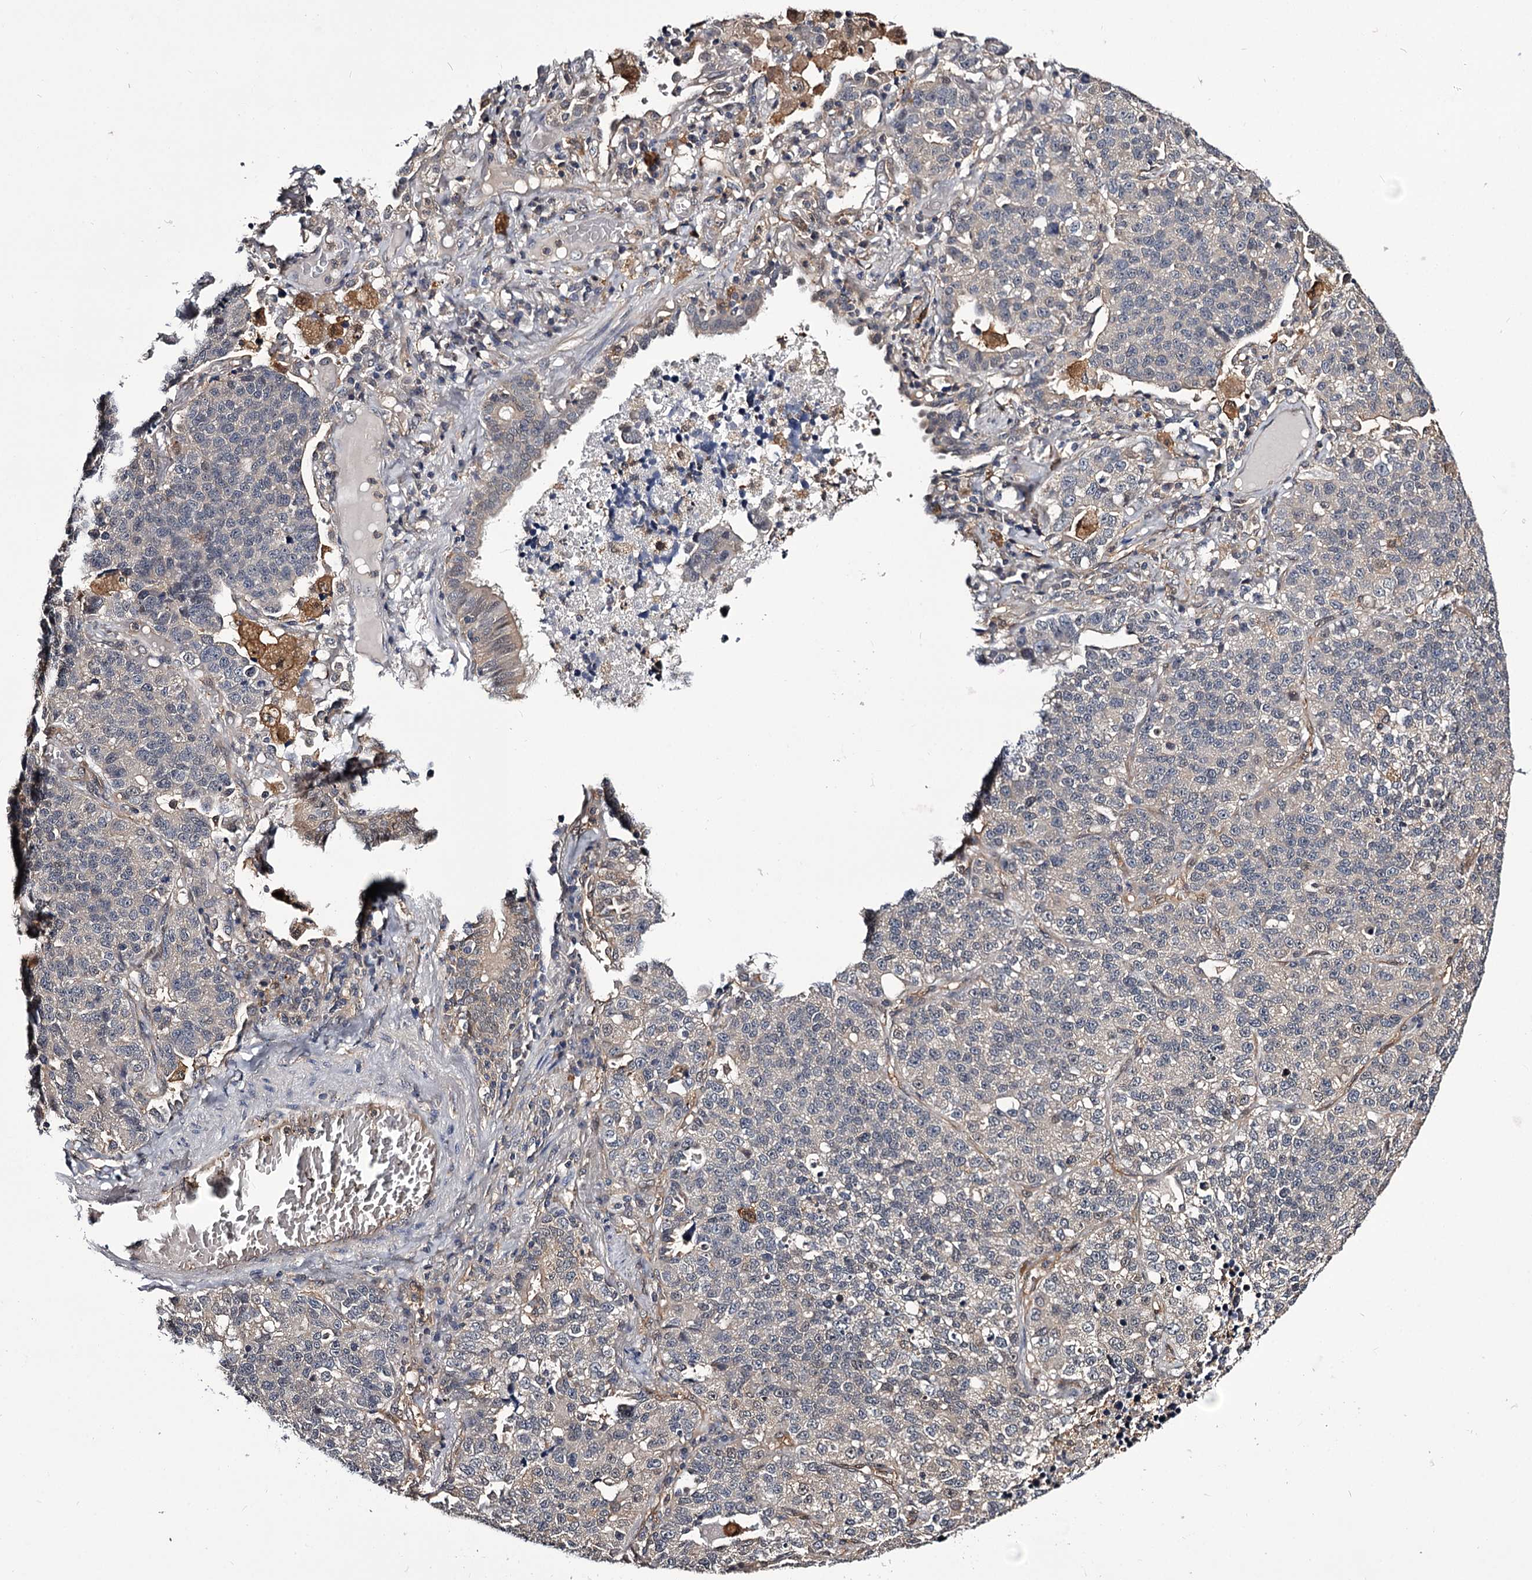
{"staining": {"intensity": "negative", "quantity": "none", "location": "none"}, "tissue": "lung cancer", "cell_type": "Tumor cells", "image_type": "cancer", "snomed": [{"axis": "morphology", "description": "Adenocarcinoma, NOS"}, {"axis": "topography", "description": "Lung"}], "caption": "The histopathology image exhibits no staining of tumor cells in lung adenocarcinoma.", "gene": "GSTO1", "patient": {"sex": "male", "age": 49}}